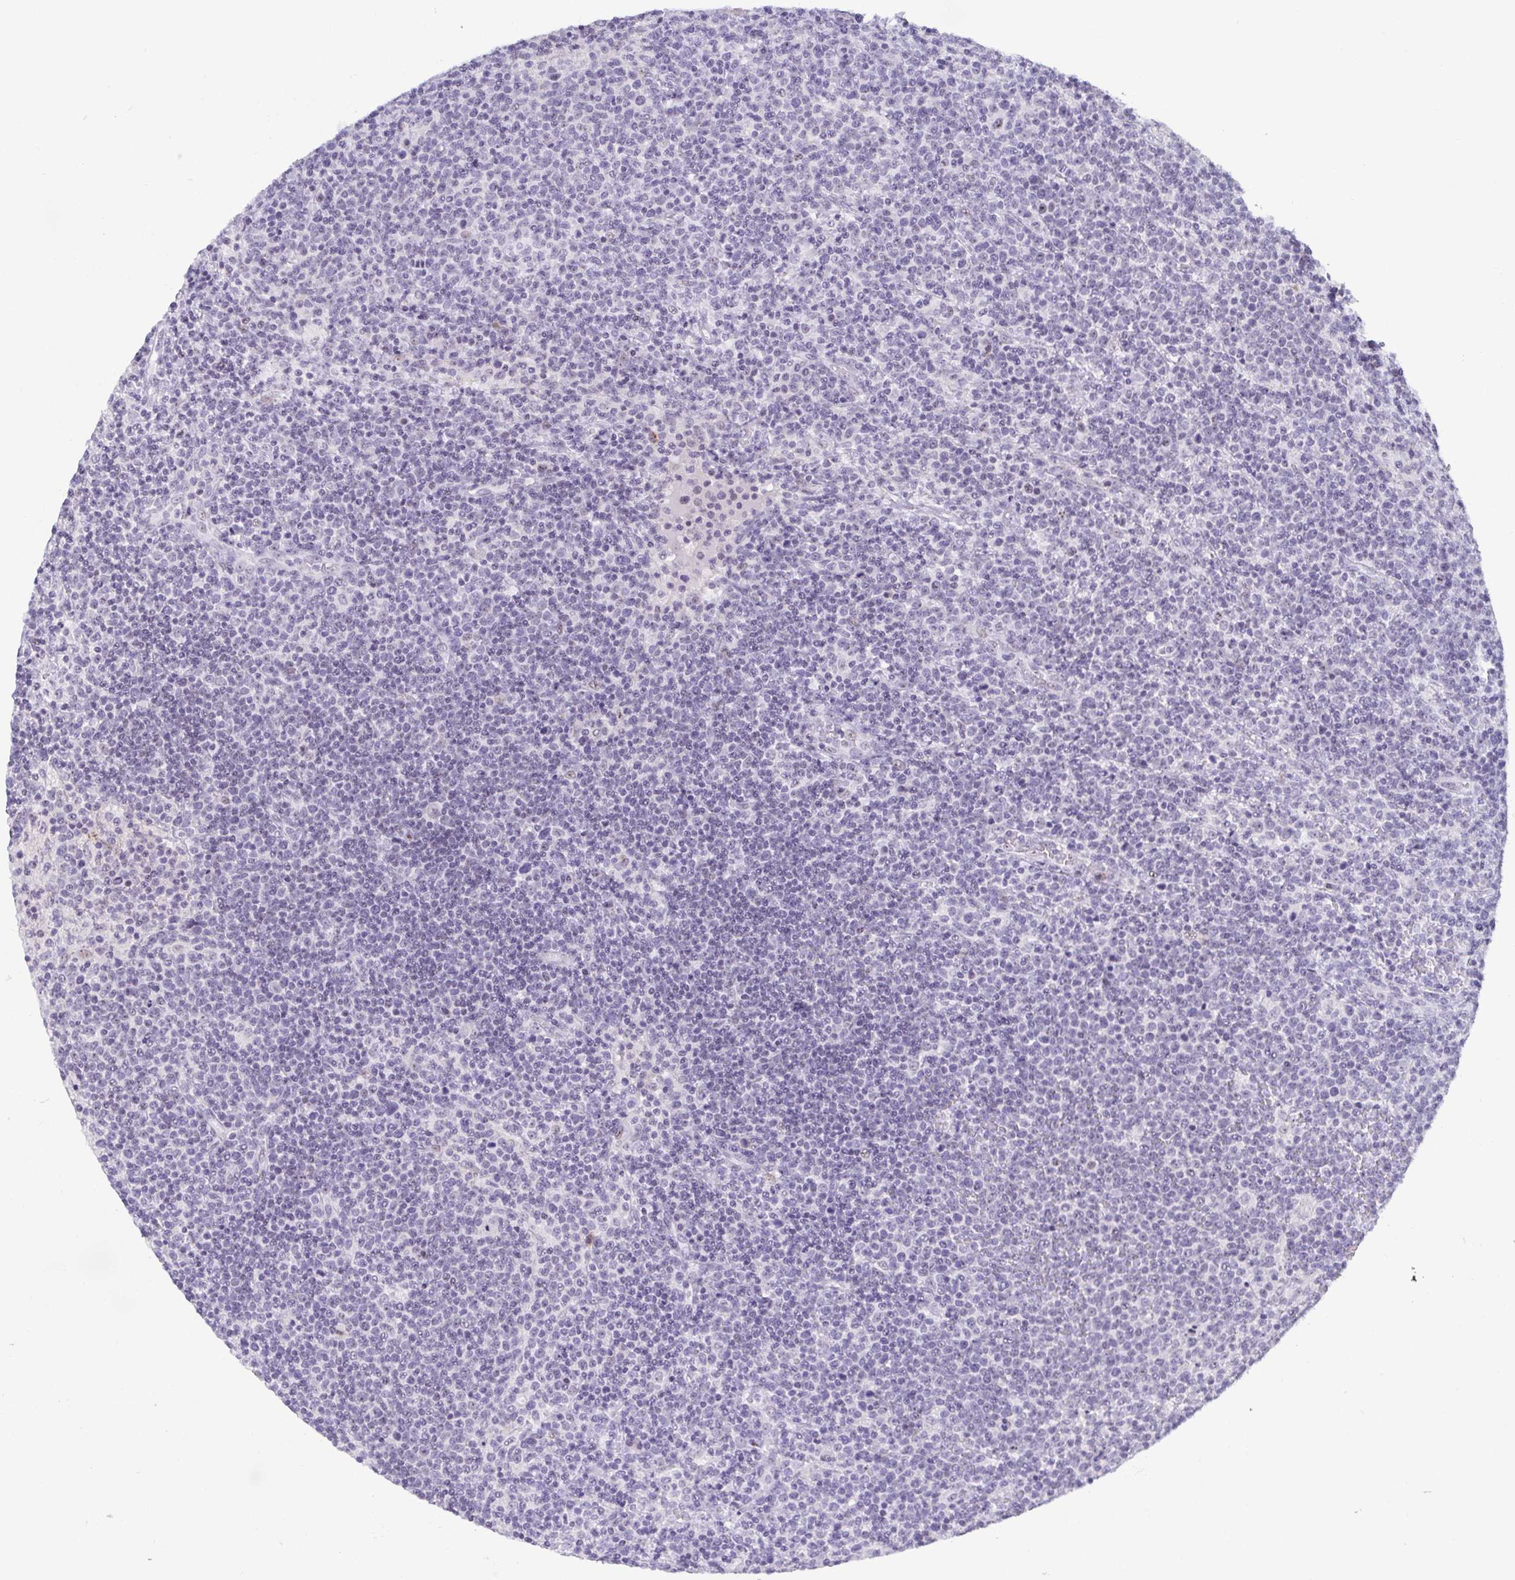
{"staining": {"intensity": "negative", "quantity": "none", "location": "none"}, "tissue": "lymphoma", "cell_type": "Tumor cells", "image_type": "cancer", "snomed": [{"axis": "morphology", "description": "Malignant lymphoma, non-Hodgkin's type, High grade"}, {"axis": "topography", "description": "Lymph node"}], "caption": "Tumor cells show no significant expression in lymphoma.", "gene": "BZW1", "patient": {"sex": "male", "age": 61}}